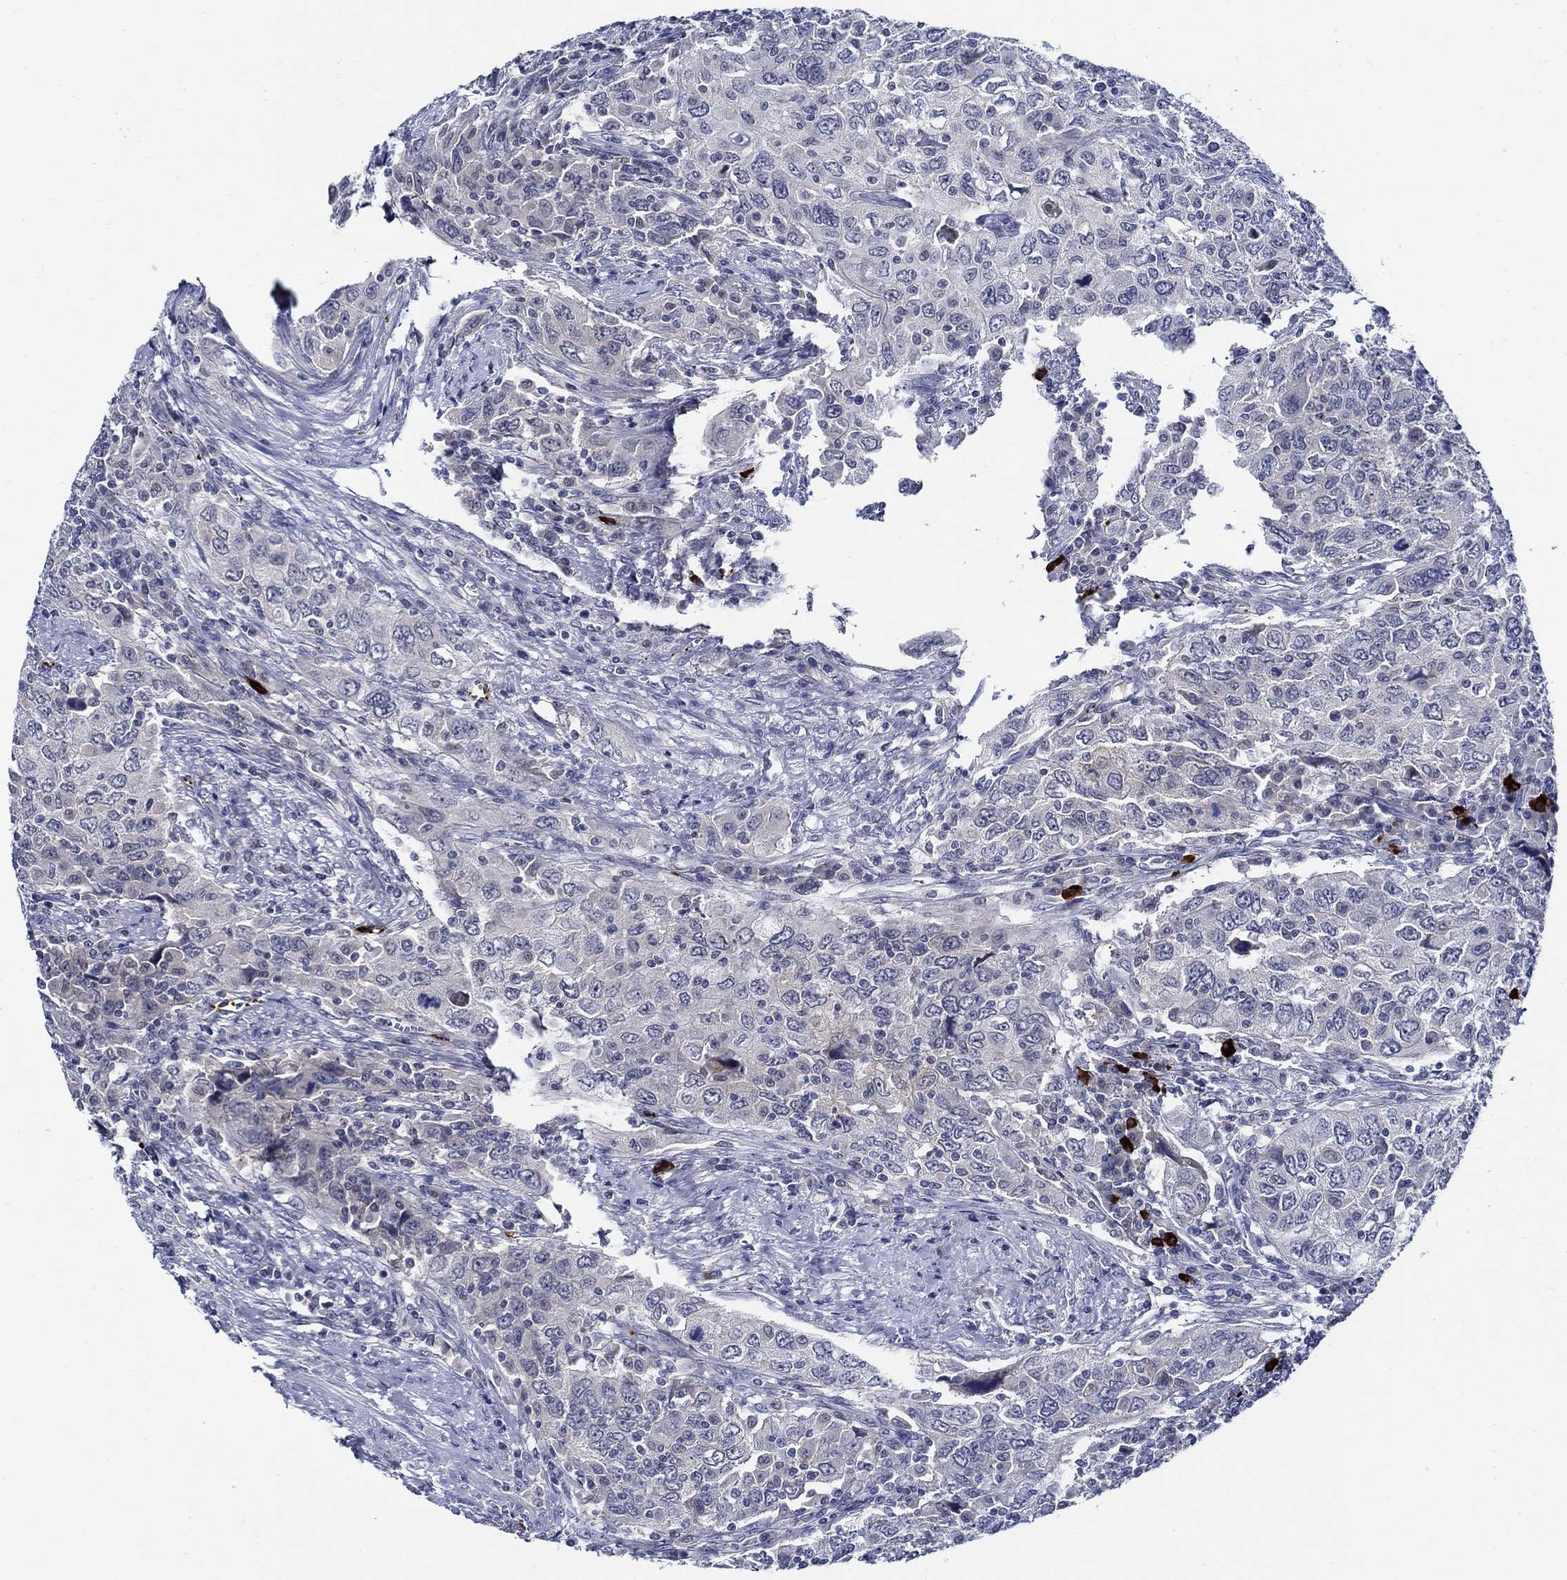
{"staining": {"intensity": "negative", "quantity": "none", "location": "none"}, "tissue": "urothelial cancer", "cell_type": "Tumor cells", "image_type": "cancer", "snomed": [{"axis": "morphology", "description": "Urothelial carcinoma, High grade"}, {"axis": "topography", "description": "Urinary bladder"}], "caption": "High magnification brightfield microscopy of urothelial cancer stained with DAB (brown) and counterstained with hematoxylin (blue): tumor cells show no significant expression.", "gene": "ALOX12", "patient": {"sex": "male", "age": 76}}